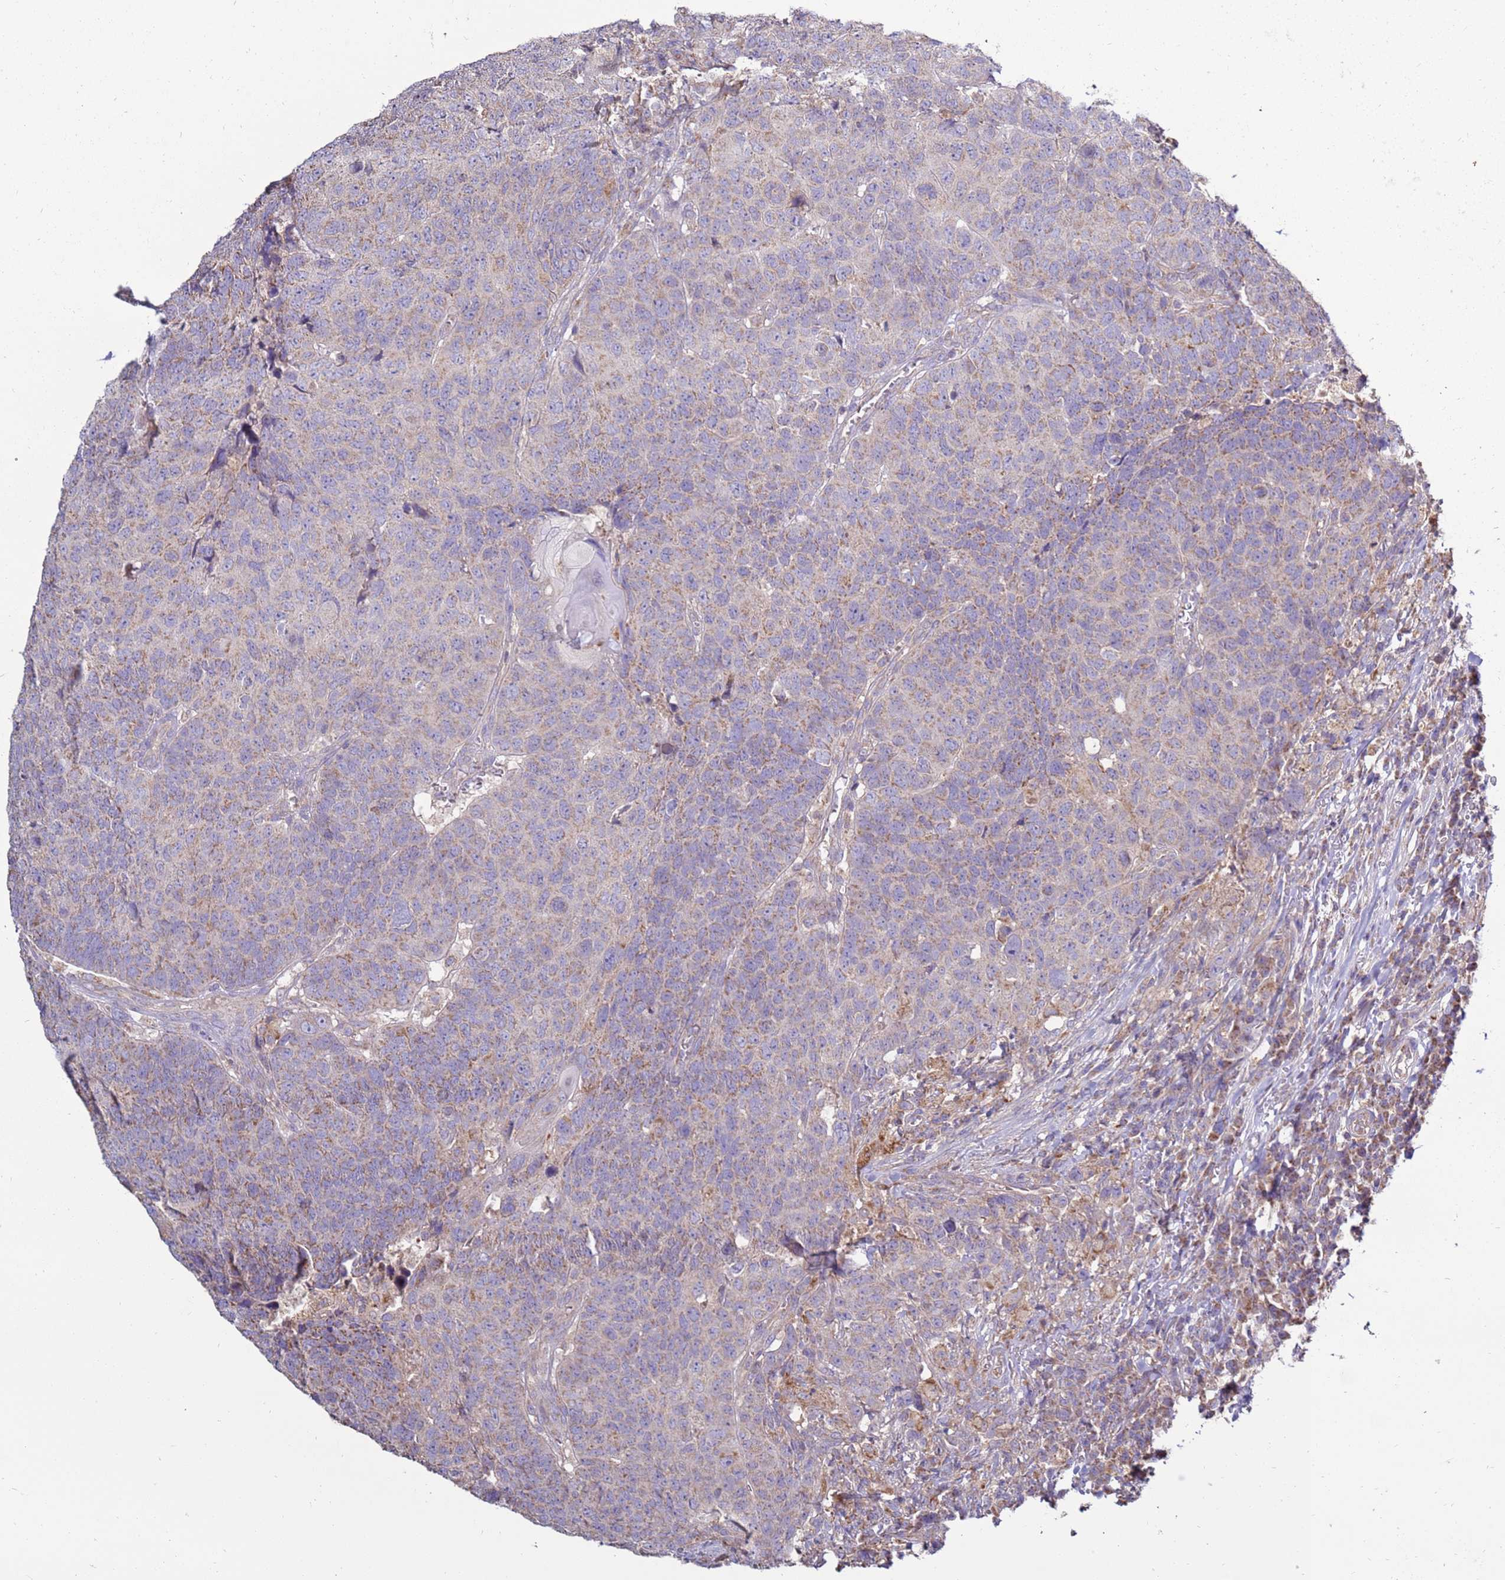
{"staining": {"intensity": "weak", "quantity": "<25%", "location": "cytoplasmic/membranous"}, "tissue": "head and neck cancer", "cell_type": "Tumor cells", "image_type": "cancer", "snomed": [{"axis": "morphology", "description": "Normal tissue, NOS"}, {"axis": "morphology", "description": "Squamous cell carcinoma, NOS"}, {"axis": "topography", "description": "Skeletal muscle"}, {"axis": "topography", "description": "Vascular tissue"}, {"axis": "topography", "description": "Peripheral nerve tissue"}, {"axis": "topography", "description": "Head-Neck"}], "caption": "This image is of head and neck cancer (squamous cell carcinoma) stained with immunohistochemistry to label a protein in brown with the nuclei are counter-stained blue. There is no expression in tumor cells.", "gene": "TRAPPC4", "patient": {"sex": "male", "age": 66}}